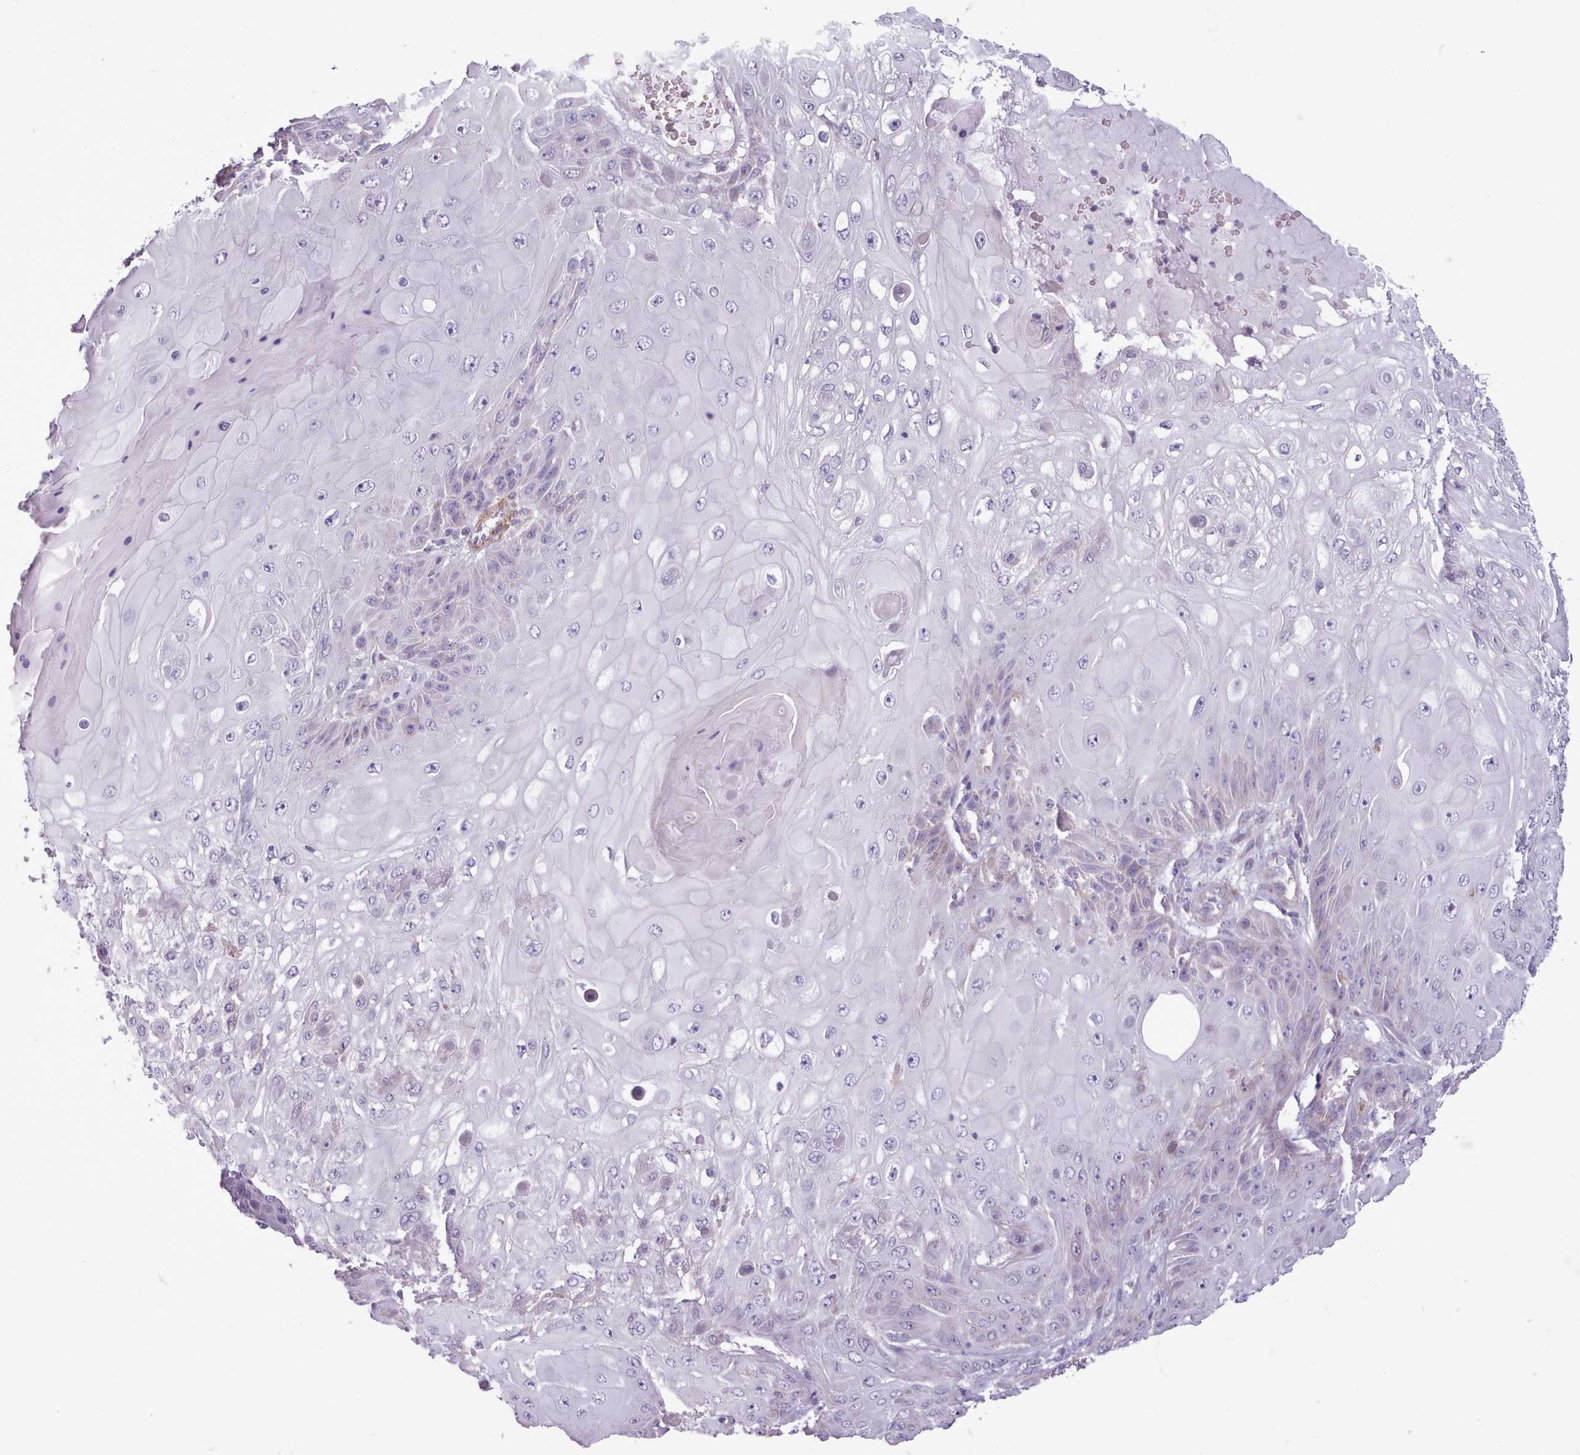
{"staining": {"intensity": "negative", "quantity": "none", "location": "none"}, "tissue": "skin cancer", "cell_type": "Tumor cells", "image_type": "cancer", "snomed": [{"axis": "morphology", "description": "Normal tissue, NOS"}, {"axis": "morphology", "description": "Squamous cell carcinoma, NOS"}, {"axis": "topography", "description": "Skin"}, {"axis": "topography", "description": "Cartilage tissue"}], "caption": "There is no significant staining in tumor cells of skin cancer (squamous cell carcinoma).", "gene": "AVL9", "patient": {"sex": "female", "age": 79}}